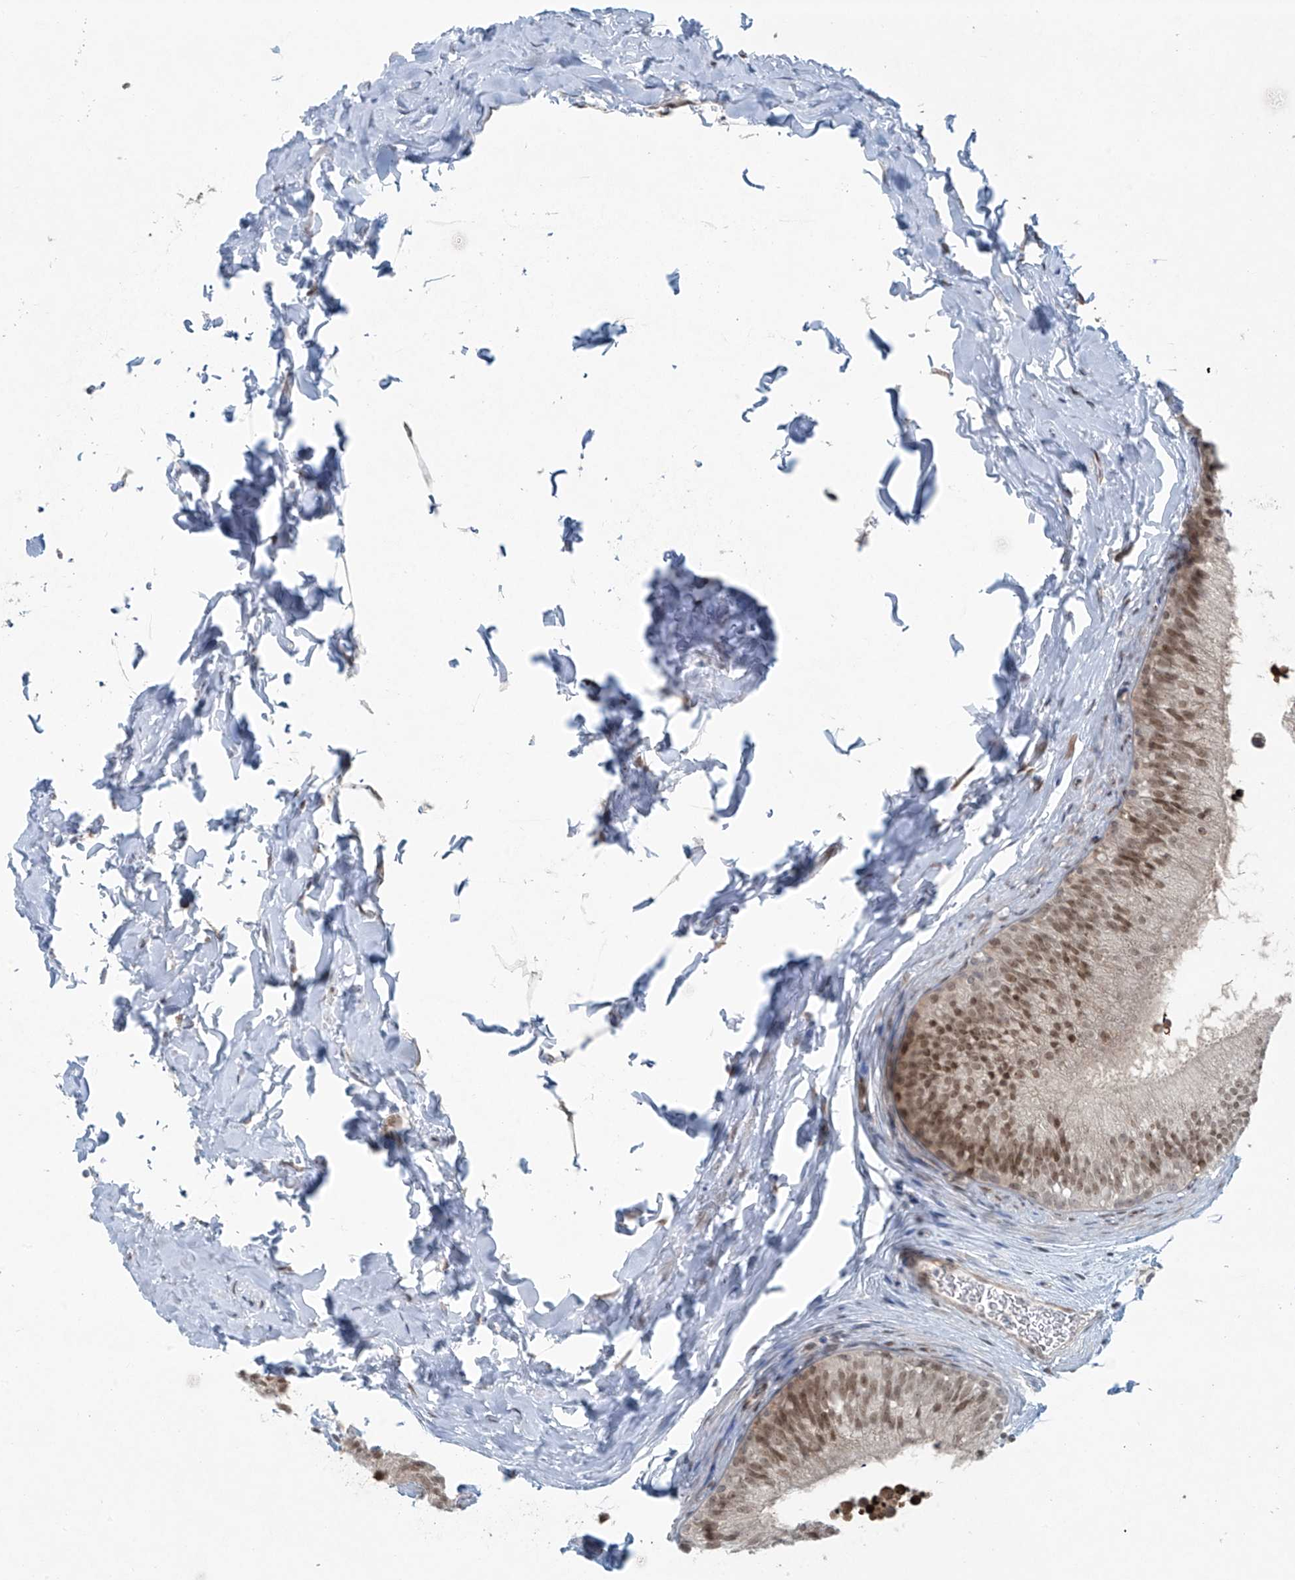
{"staining": {"intensity": "moderate", "quantity": ">75%", "location": "nuclear"}, "tissue": "epididymis", "cell_type": "Glandular cells", "image_type": "normal", "snomed": [{"axis": "morphology", "description": "Normal tissue, NOS"}, {"axis": "topography", "description": "Epididymis"}], "caption": "IHC histopathology image of unremarkable human epididymis stained for a protein (brown), which reveals medium levels of moderate nuclear staining in about >75% of glandular cells.", "gene": "PPAT", "patient": {"sex": "male", "age": 29}}